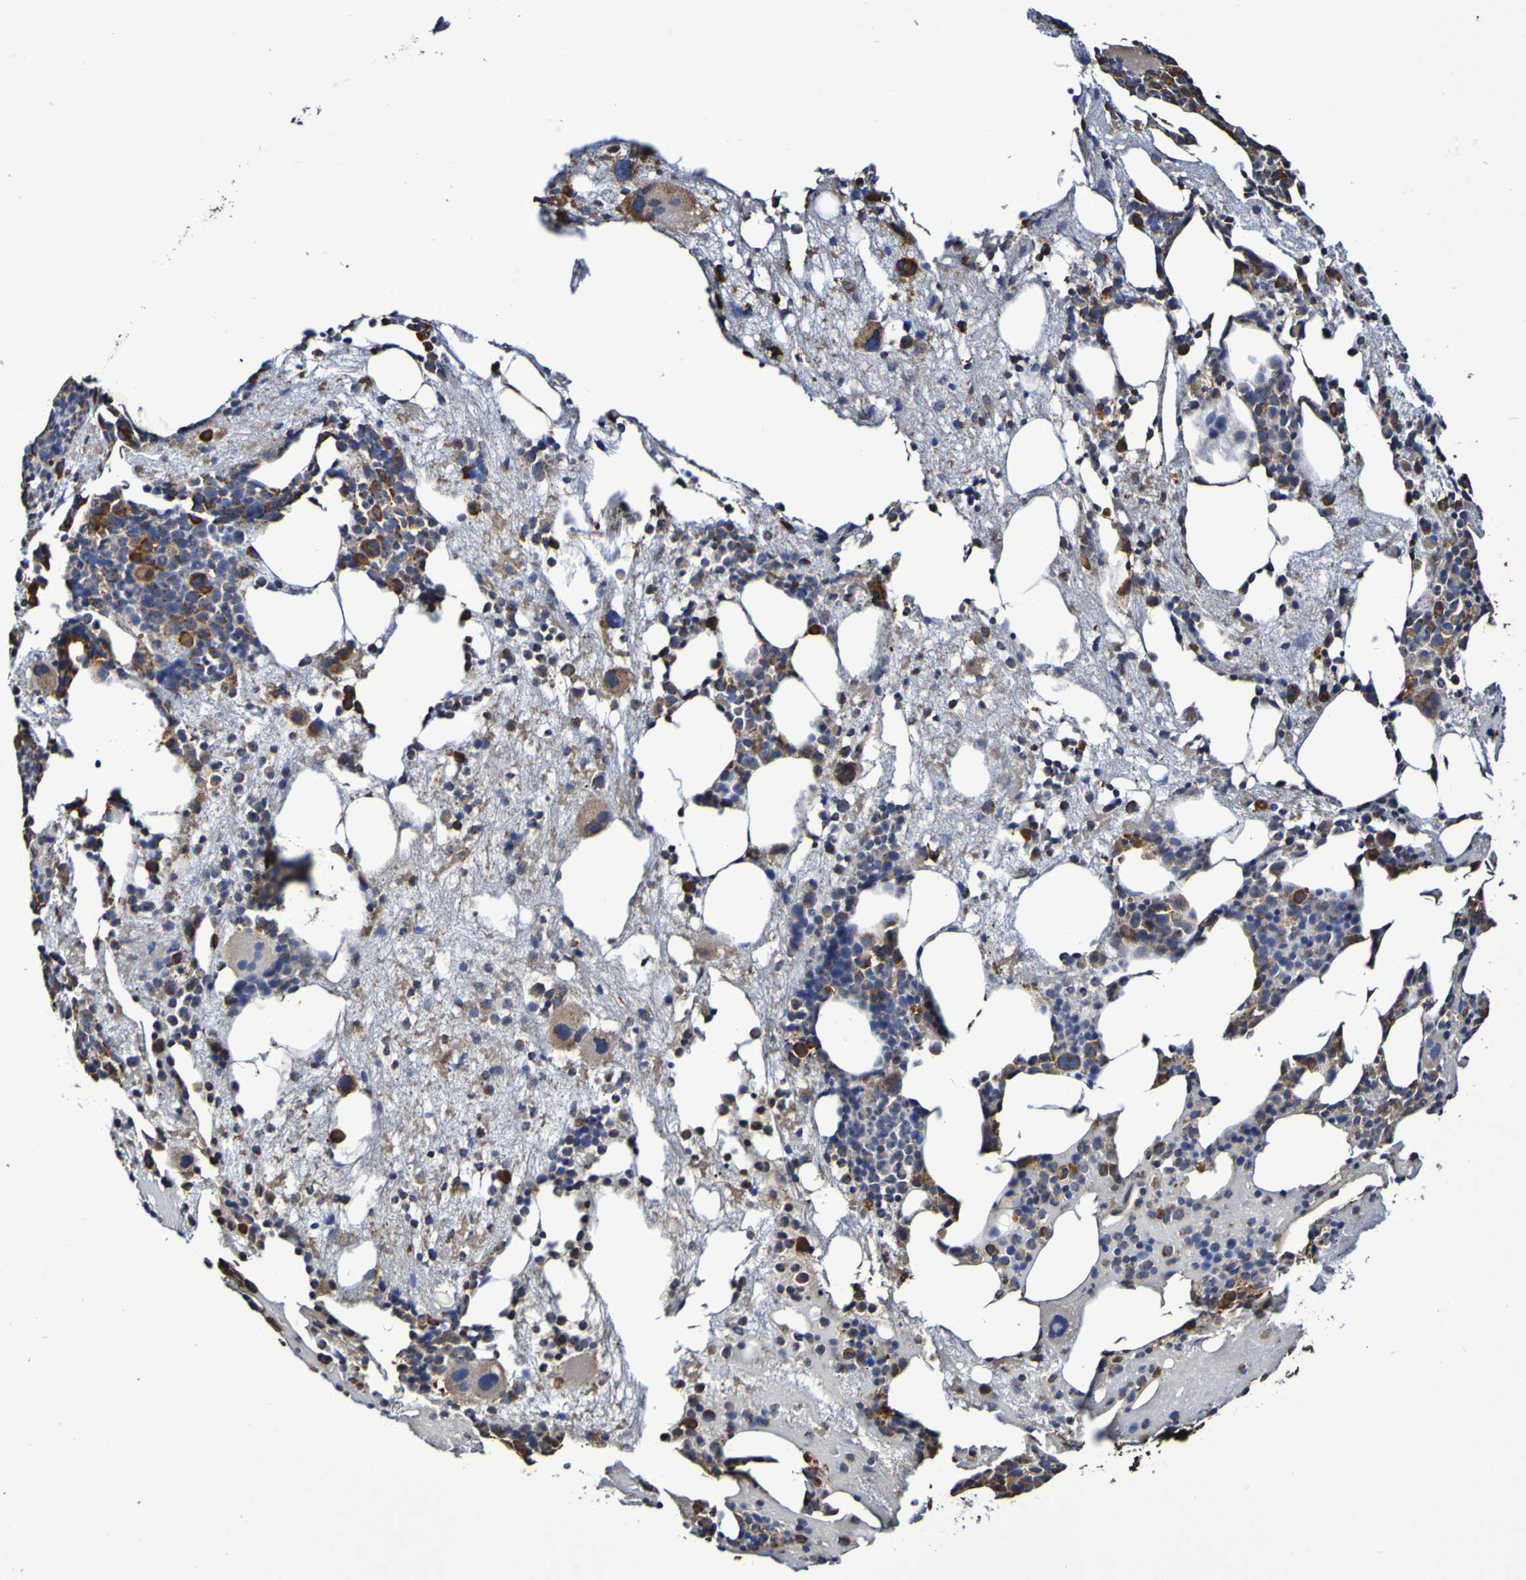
{"staining": {"intensity": "strong", "quantity": ">75%", "location": "cytoplasmic/membranous"}, "tissue": "bone marrow", "cell_type": "Hematopoietic cells", "image_type": "normal", "snomed": [{"axis": "morphology", "description": "Normal tissue, NOS"}, {"axis": "morphology", "description": "Inflammation, NOS"}, {"axis": "topography", "description": "Bone marrow"}], "caption": "Brown immunohistochemical staining in normal human bone marrow demonstrates strong cytoplasmic/membranous positivity in about >75% of hematopoietic cells.", "gene": "IL18R1", "patient": {"sex": "male", "age": 43}}